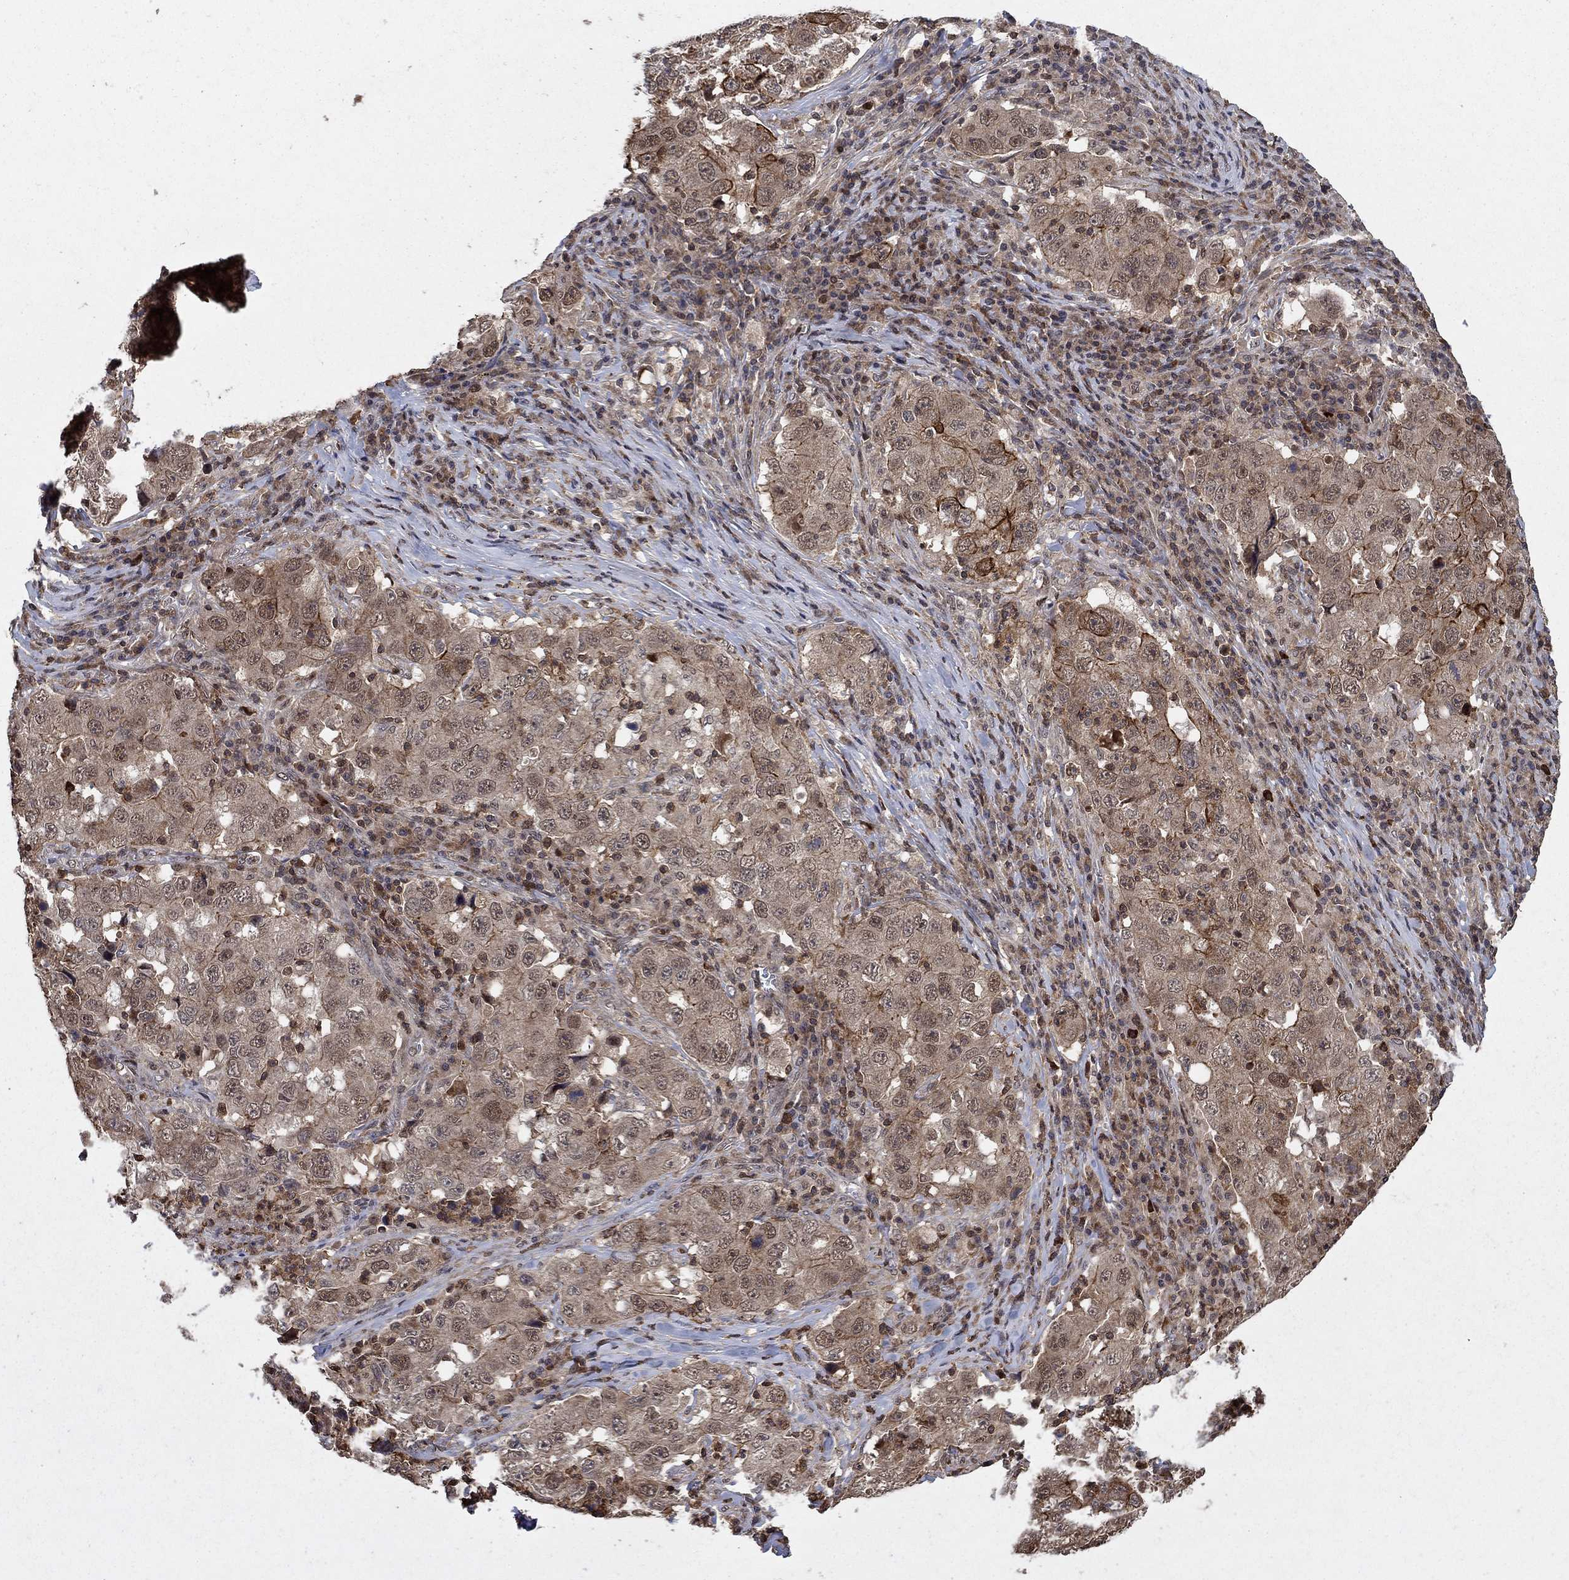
{"staining": {"intensity": "strong", "quantity": "<25%", "location": "cytoplasmic/membranous"}, "tissue": "lung cancer", "cell_type": "Tumor cells", "image_type": "cancer", "snomed": [{"axis": "morphology", "description": "Adenocarcinoma, NOS"}, {"axis": "topography", "description": "Lung"}], "caption": "Immunohistochemical staining of adenocarcinoma (lung) displays strong cytoplasmic/membranous protein staining in about <25% of tumor cells.", "gene": "CCDC66", "patient": {"sex": "male", "age": 73}}